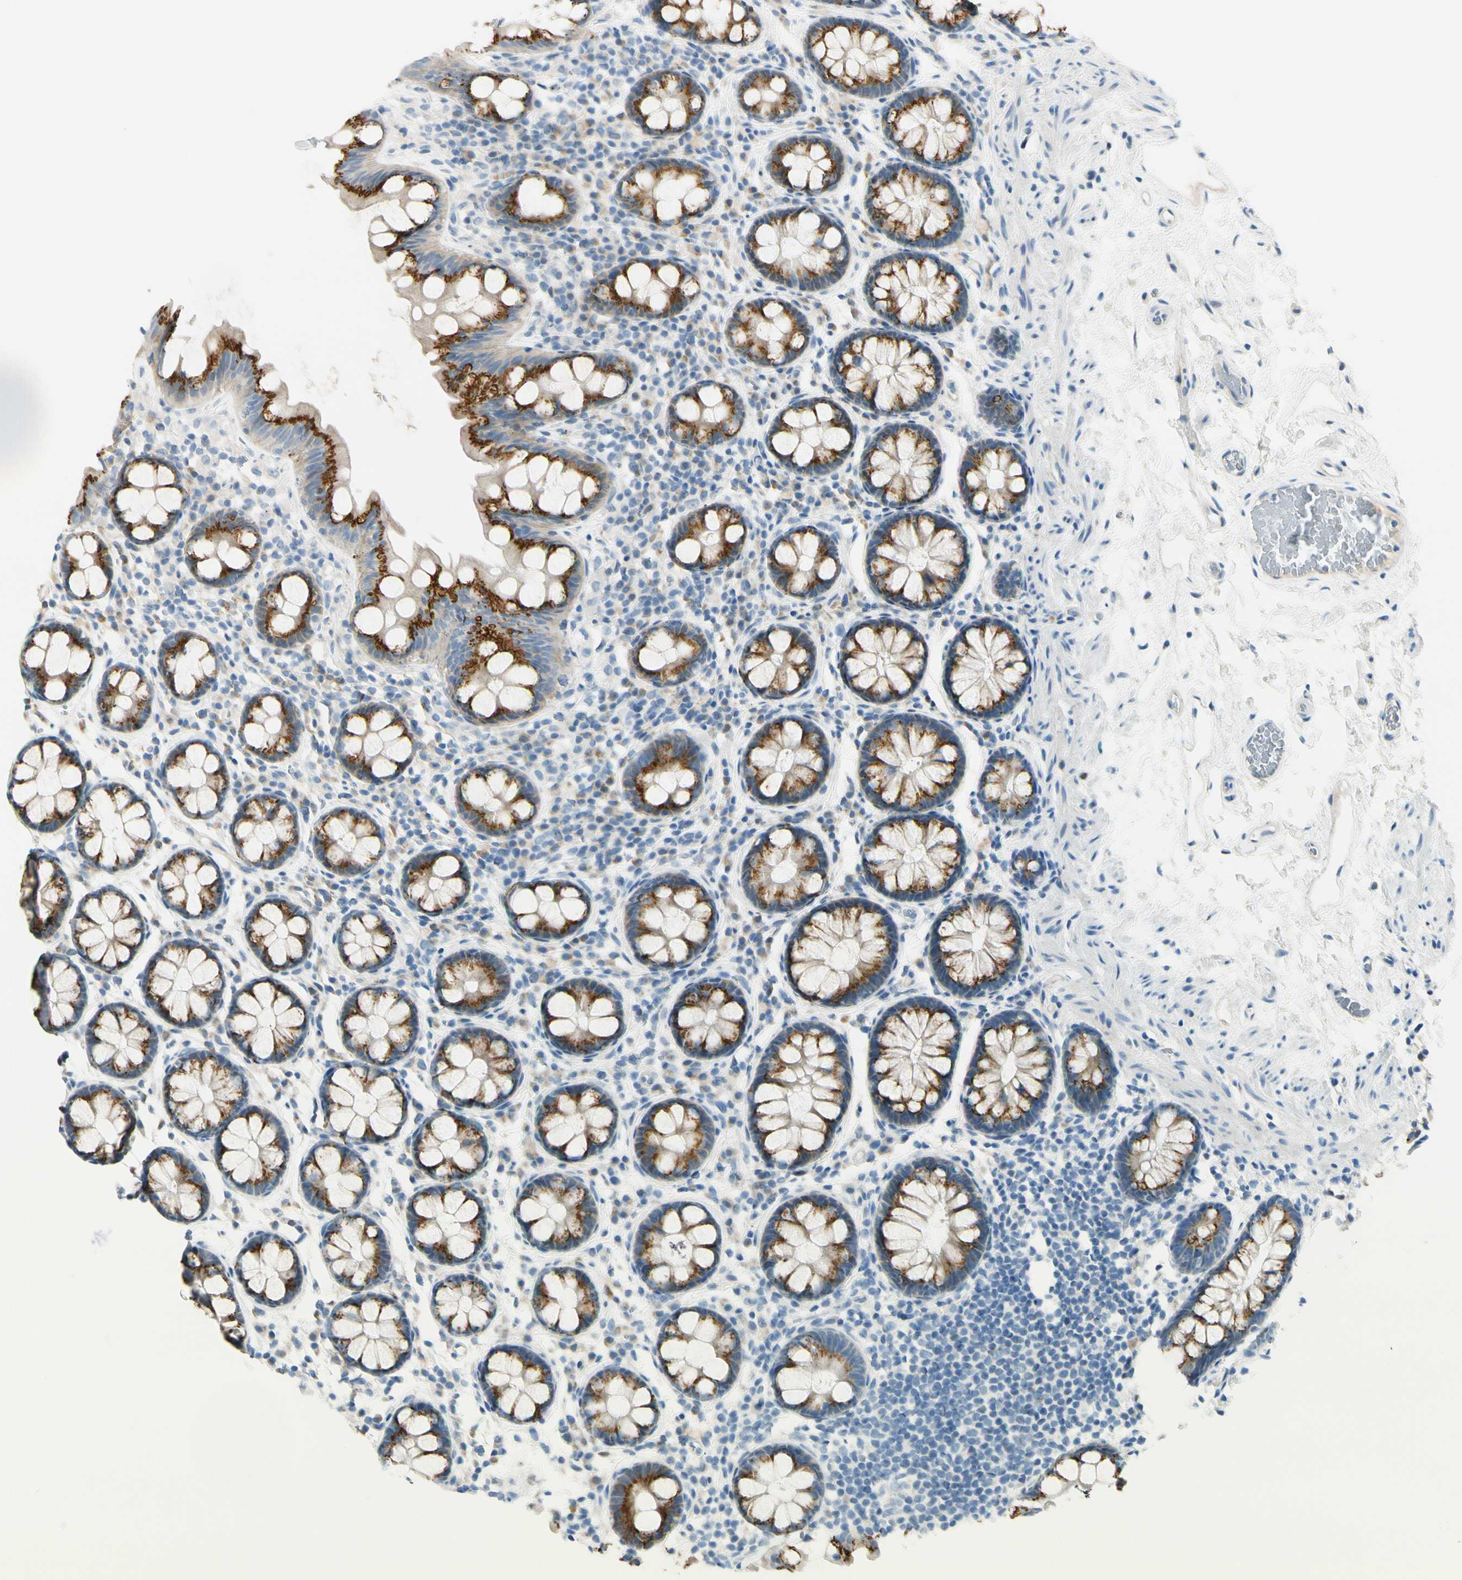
{"staining": {"intensity": "negative", "quantity": "none", "location": "none"}, "tissue": "colon", "cell_type": "Endothelial cells", "image_type": "normal", "snomed": [{"axis": "morphology", "description": "Normal tissue, NOS"}, {"axis": "topography", "description": "Colon"}], "caption": "DAB (3,3'-diaminobenzidine) immunohistochemical staining of unremarkable human colon shows no significant staining in endothelial cells.", "gene": "GALNT5", "patient": {"sex": "female", "age": 80}}